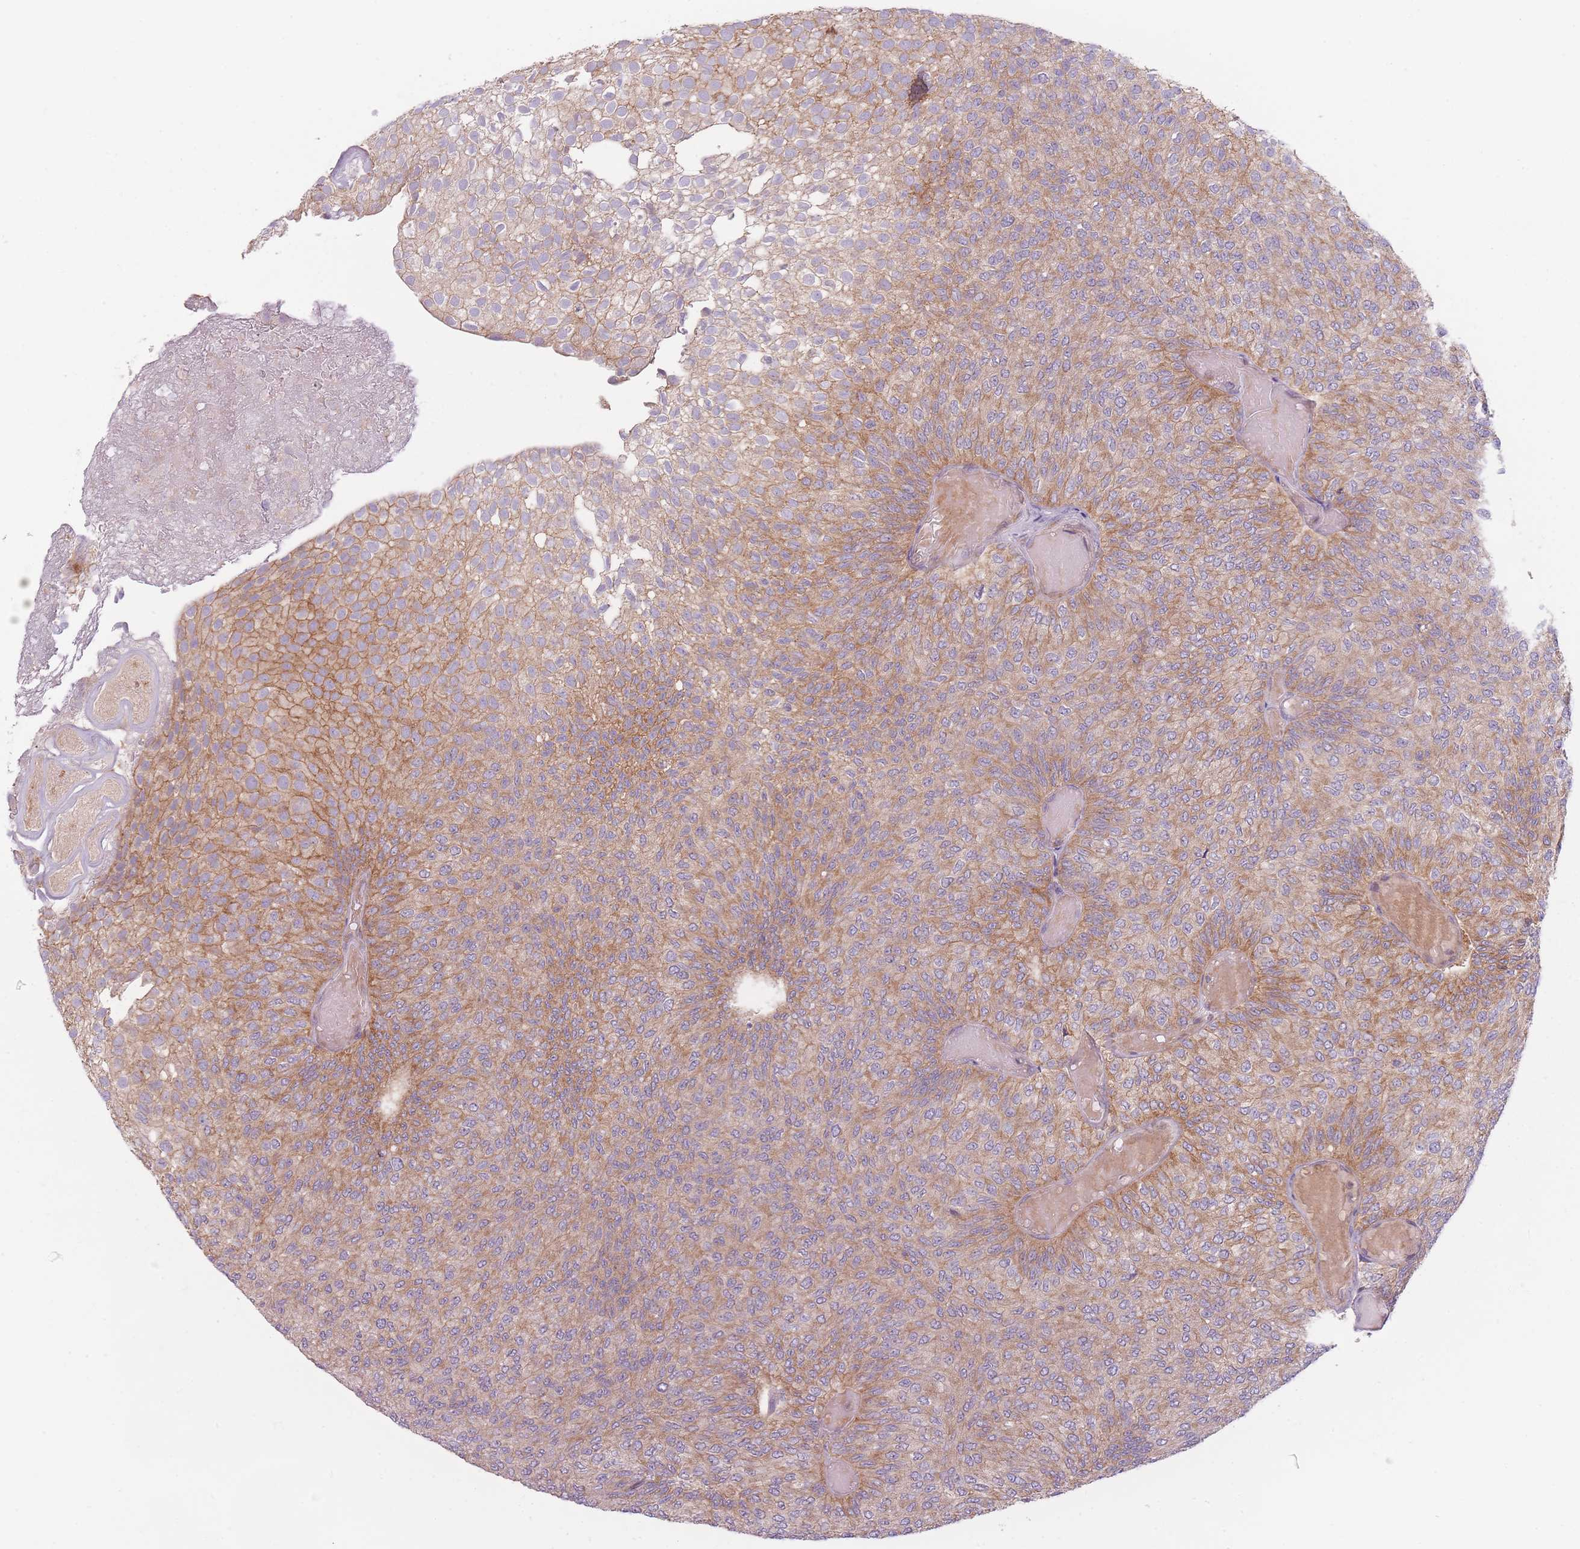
{"staining": {"intensity": "moderate", "quantity": ">75%", "location": "cytoplasmic/membranous"}, "tissue": "urothelial cancer", "cell_type": "Tumor cells", "image_type": "cancer", "snomed": [{"axis": "morphology", "description": "Urothelial carcinoma, Low grade"}, {"axis": "topography", "description": "Urinary bladder"}], "caption": "IHC (DAB) staining of human urothelial cancer demonstrates moderate cytoplasmic/membranous protein positivity in about >75% of tumor cells.", "gene": "NT5DC2", "patient": {"sex": "male", "age": 78}}